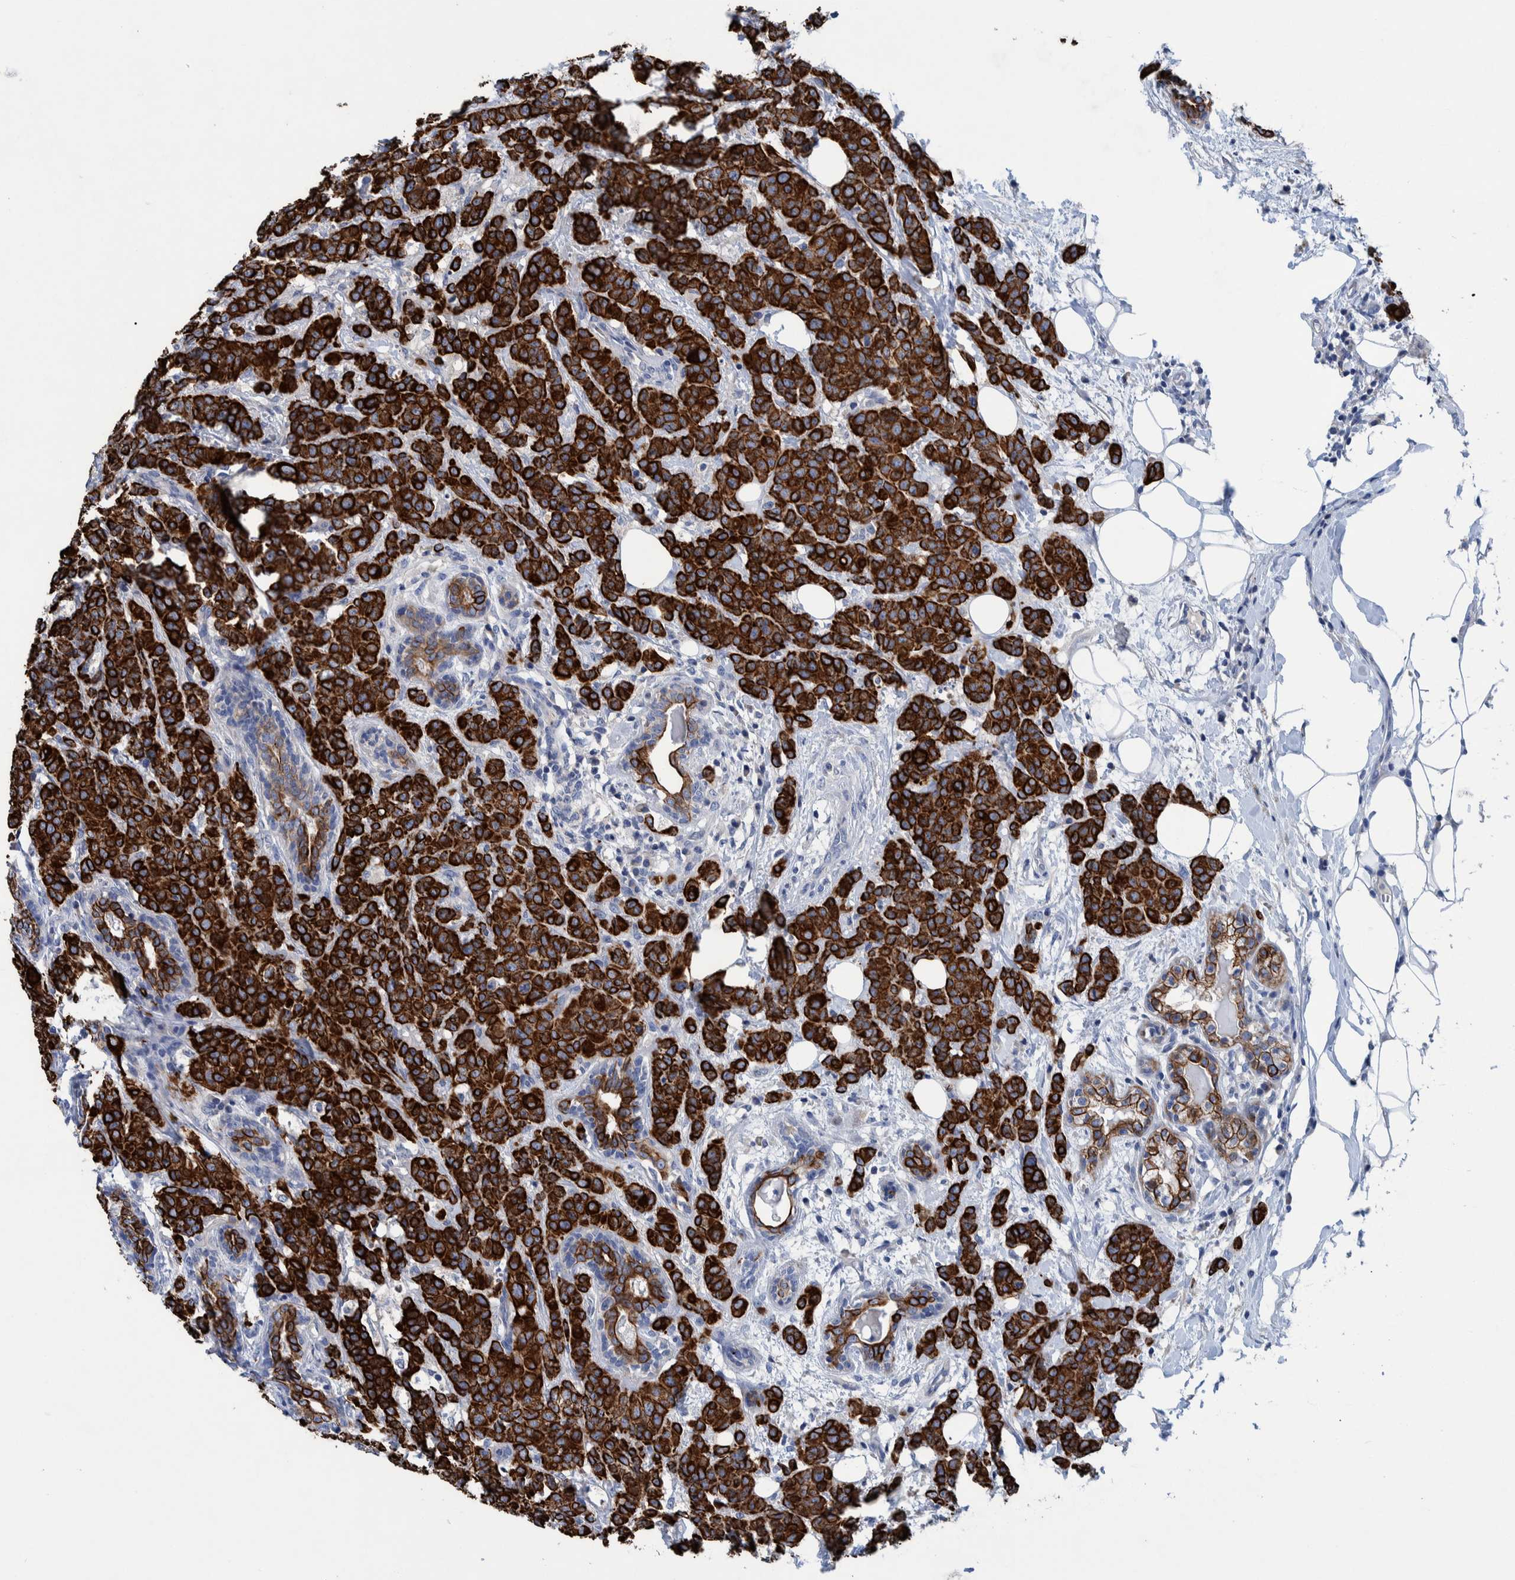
{"staining": {"intensity": "strong", "quantity": ">75%", "location": "cytoplasmic/membranous"}, "tissue": "breast cancer", "cell_type": "Tumor cells", "image_type": "cancer", "snomed": [{"axis": "morphology", "description": "Normal tissue, NOS"}, {"axis": "morphology", "description": "Duct carcinoma"}, {"axis": "topography", "description": "Breast"}], "caption": "Protein staining by immunohistochemistry demonstrates strong cytoplasmic/membranous staining in about >75% of tumor cells in breast cancer.", "gene": "MKS1", "patient": {"sex": "female", "age": 40}}